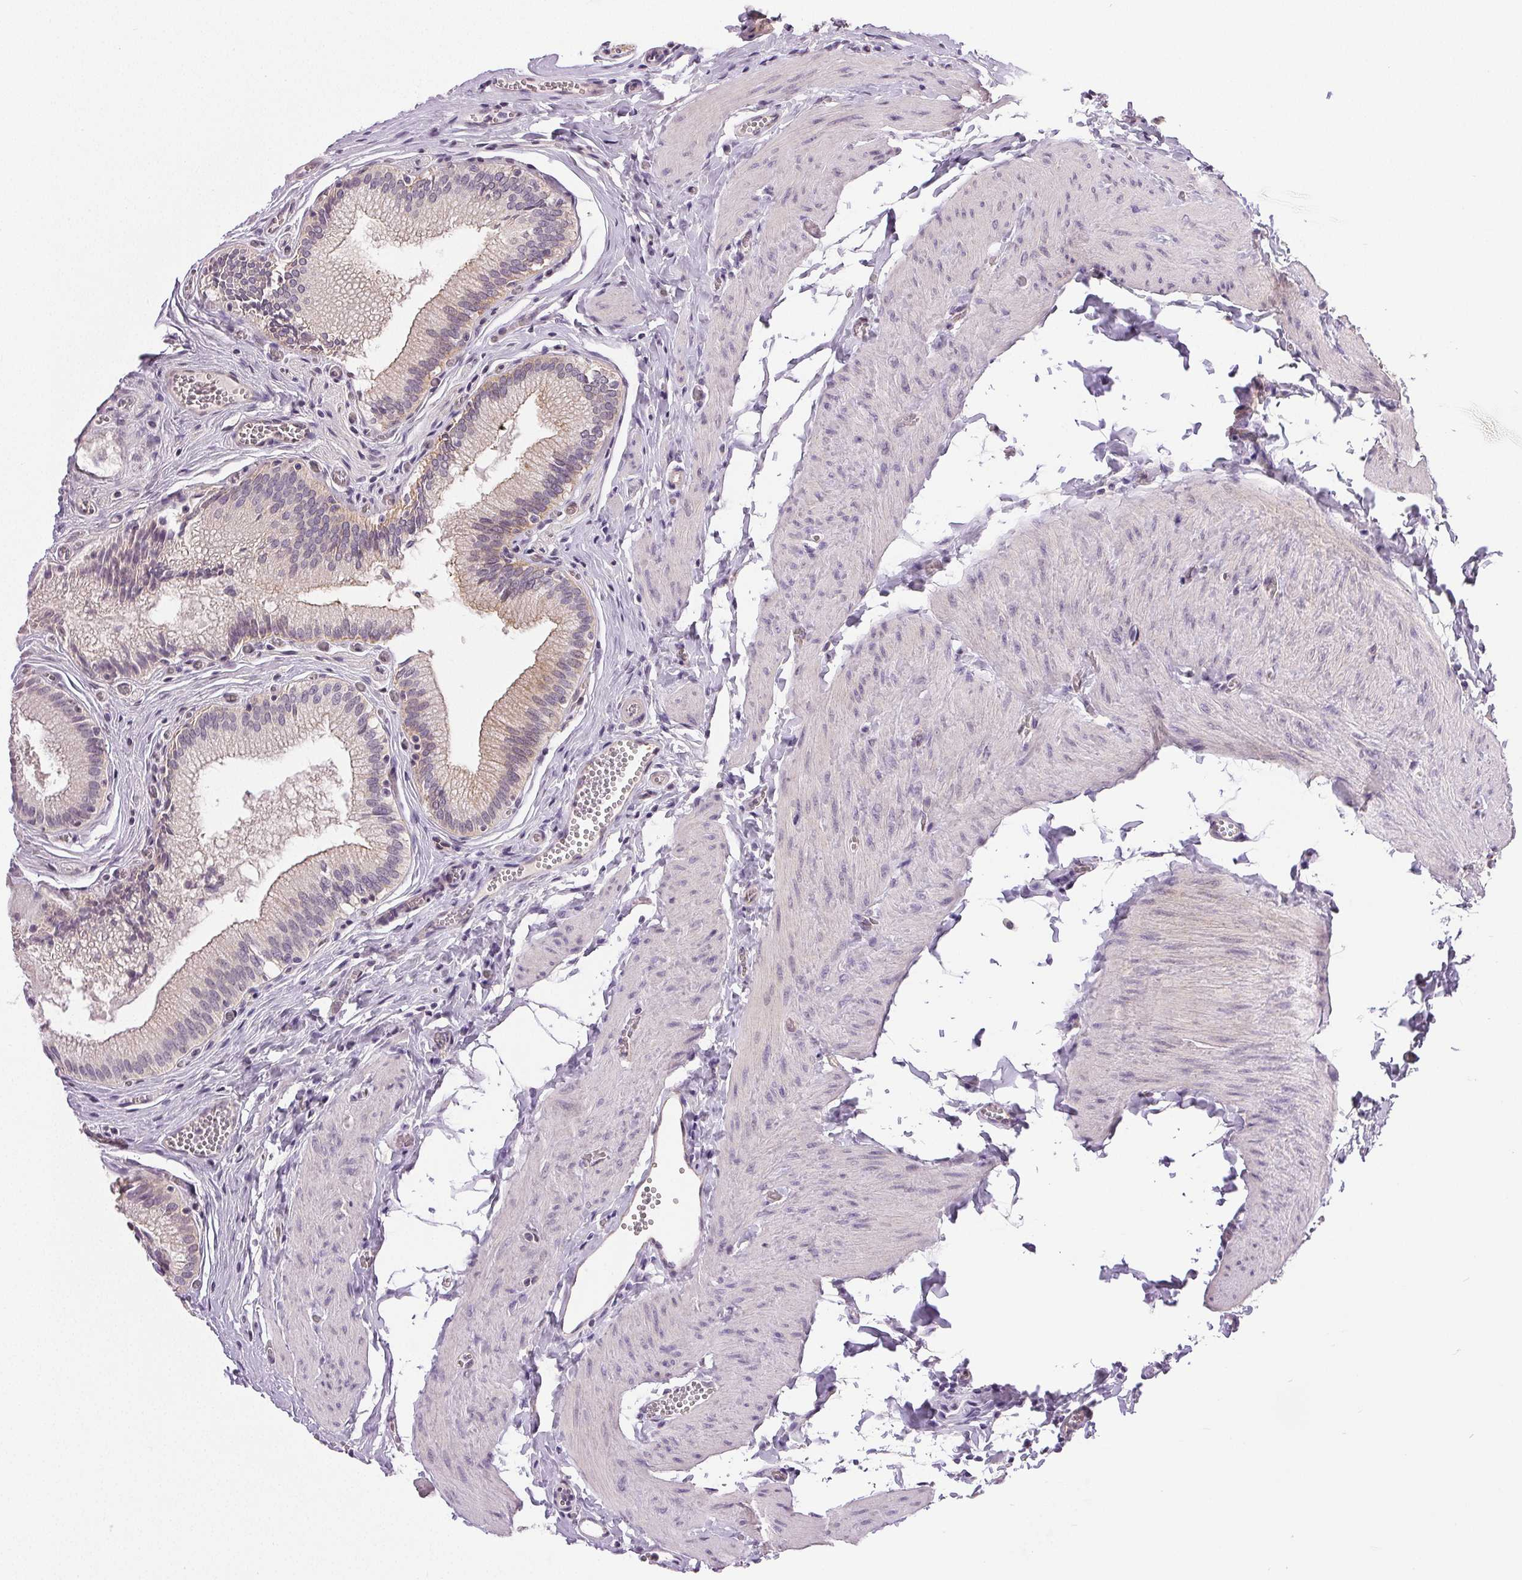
{"staining": {"intensity": "moderate", "quantity": "<25%", "location": "cytoplasmic/membranous"}, "tissue": "gallbladder", "cell_type": "Glandular cells", "image_type": "normal", "snomed": [{"axis": "morphology", "description": "Normal tissue, NOS"}, {"axis": "topography", "description": "Gallbladder"}, {"axis": "topography", "description": "Peripheral nerve tissue"}], "caption": "IHC histopathology image of benign gallbladder: gallbladder stained using immunohistochemistry (IHC) reveals low levels of moderate protein expression localized specifically in the cytoplasmic/membranous of glandular cells, appearing as a cytoplasmic/membranous brown color.", "gene": "PLCB1", "patient": {"sex": "male", "age": 17}}